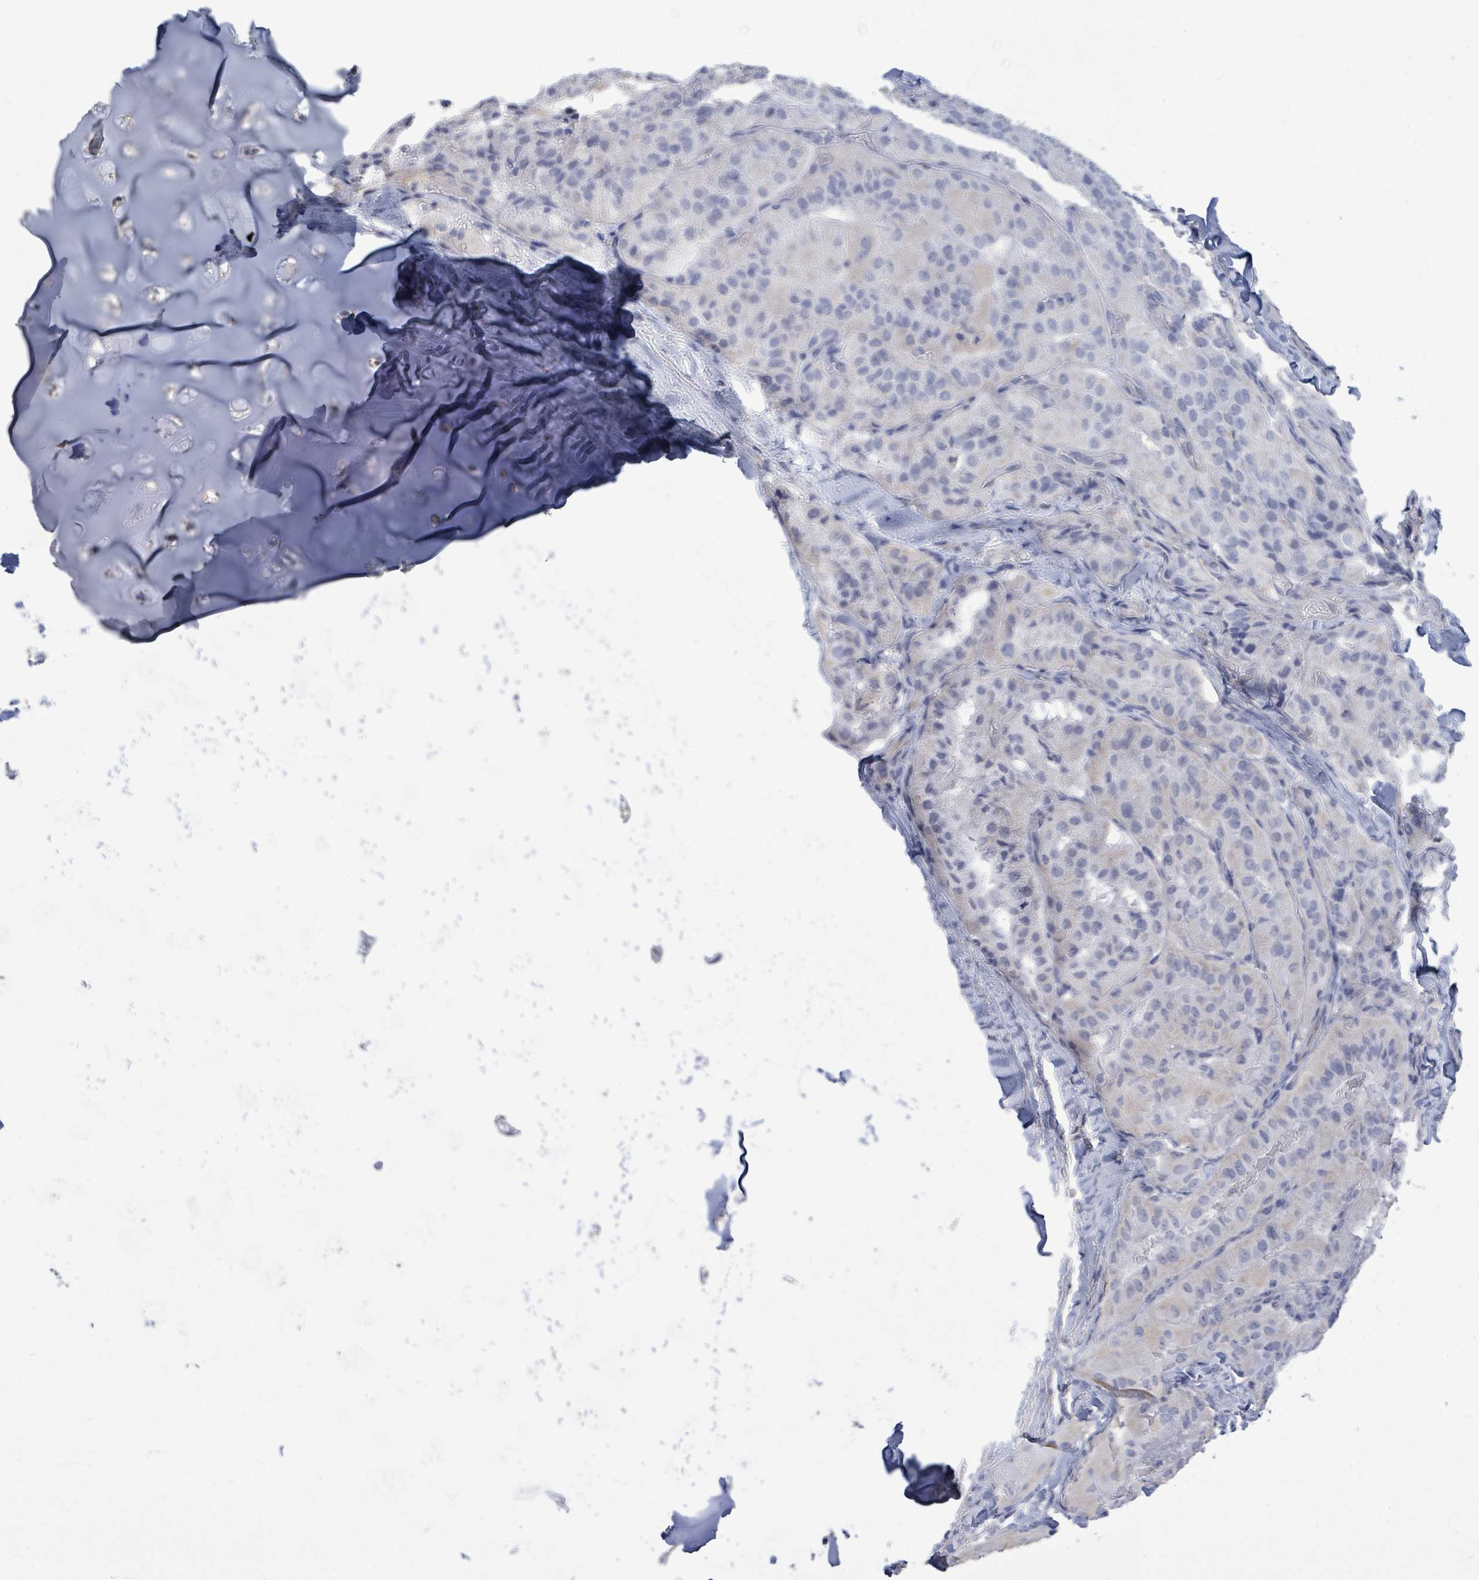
{"staining": {"intensity": "negative", "quantity": "none", "location": "none"}, "tissue": "thyroid cancer", "cell_type": "Tumor cells", "image_type": "cancer", "snomed": [{"axis": "morphology", "description": "Normal tissue, NOS"}, {"axis": "morphology", "description": "Papillary adenocarcinoma, NOS"}, {"axis": "topography", "description": "Thyroid gland"}], "caption": "Immunohistochemical staining of papillary adenocarcinoma (thyroid) displays no significant expression in tumor cells.", "gene": "CT45A5", "patient": {"sex": "female", "age": 59}}